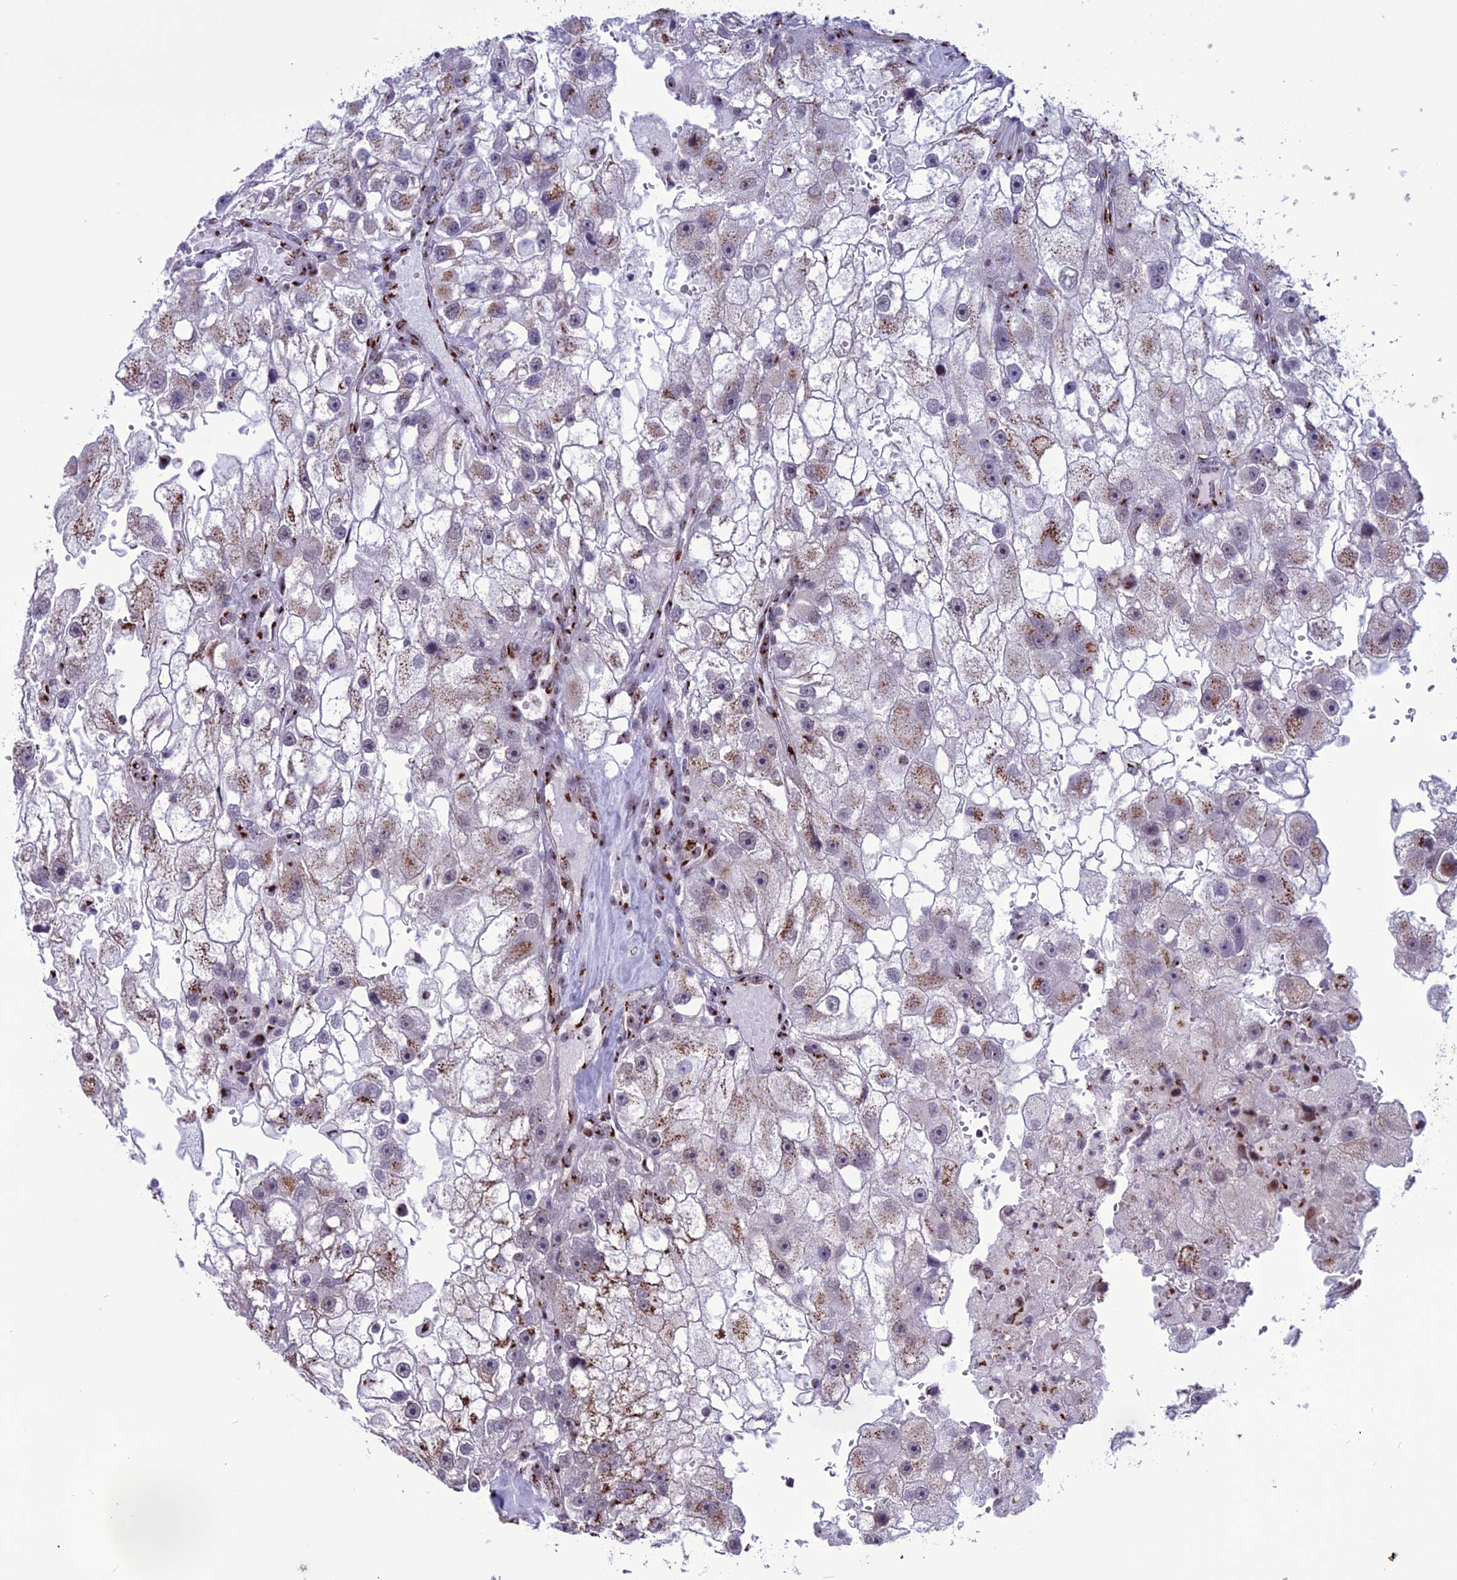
{"staining": {"intensity": "moderate", "quantity": "25%-75%", "location": "cytoplasmic/membranous"}, "tissue": "renal cancer", "cell_type": "Tumor cells", "image_type": "cancer", "snomed": [{"axis": "morphology", "description": "Adenocarcinoma, NOS"}, {"axis": "topography", "description": "Kidney"}], "caption": "Human renal cancer (adenocarcinoma) stained for a protein (brown) shows moderate cytoplasmic/membranous positive positivity in approximately 25%-75% of tumor cells.", "gene": "PLEKHA4", "patient": {"sex": "male", "age": 63}}